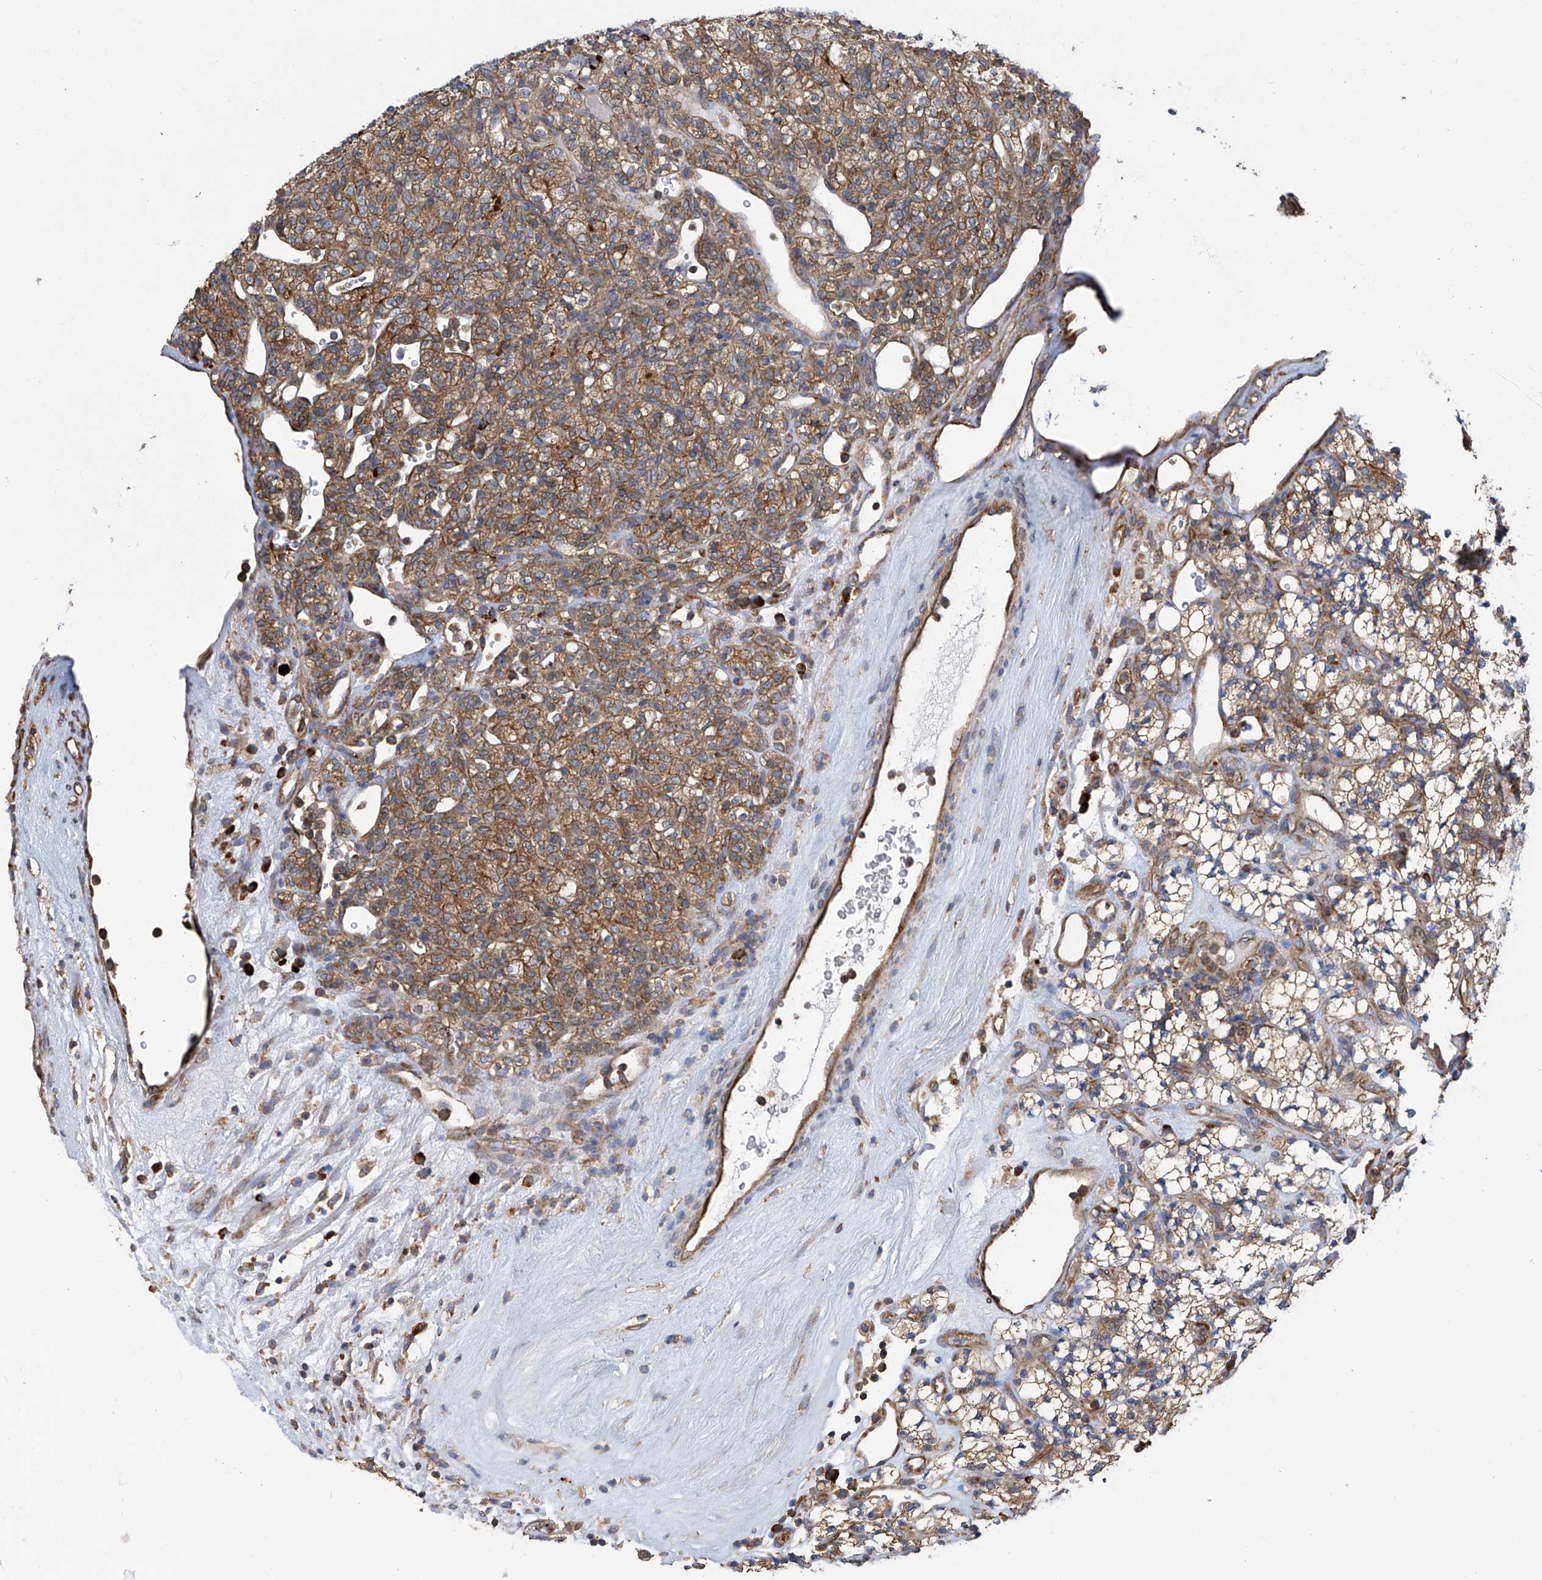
{"staining": {"intensity": "moderate", "quantity": ">75%", "location": "cytoplasmic/membranous"}, "tissue": "renal cancer", "cell_type": "Tumor cells", "image_type": "cancer", "snomed": [{"axis": "morphology", "description": "Adenocarcinoma, NOS"}, {"axis": "topography", "description": "Kidney"}], "caption": "Adenocarcinoma (renal) stained for a protein (brown) shows moderate cytoplasmic/membranous positive staining in about >75% of tumor cells.", "gene": "SENP2", "patient": {"sex": "male", "age": 77}}